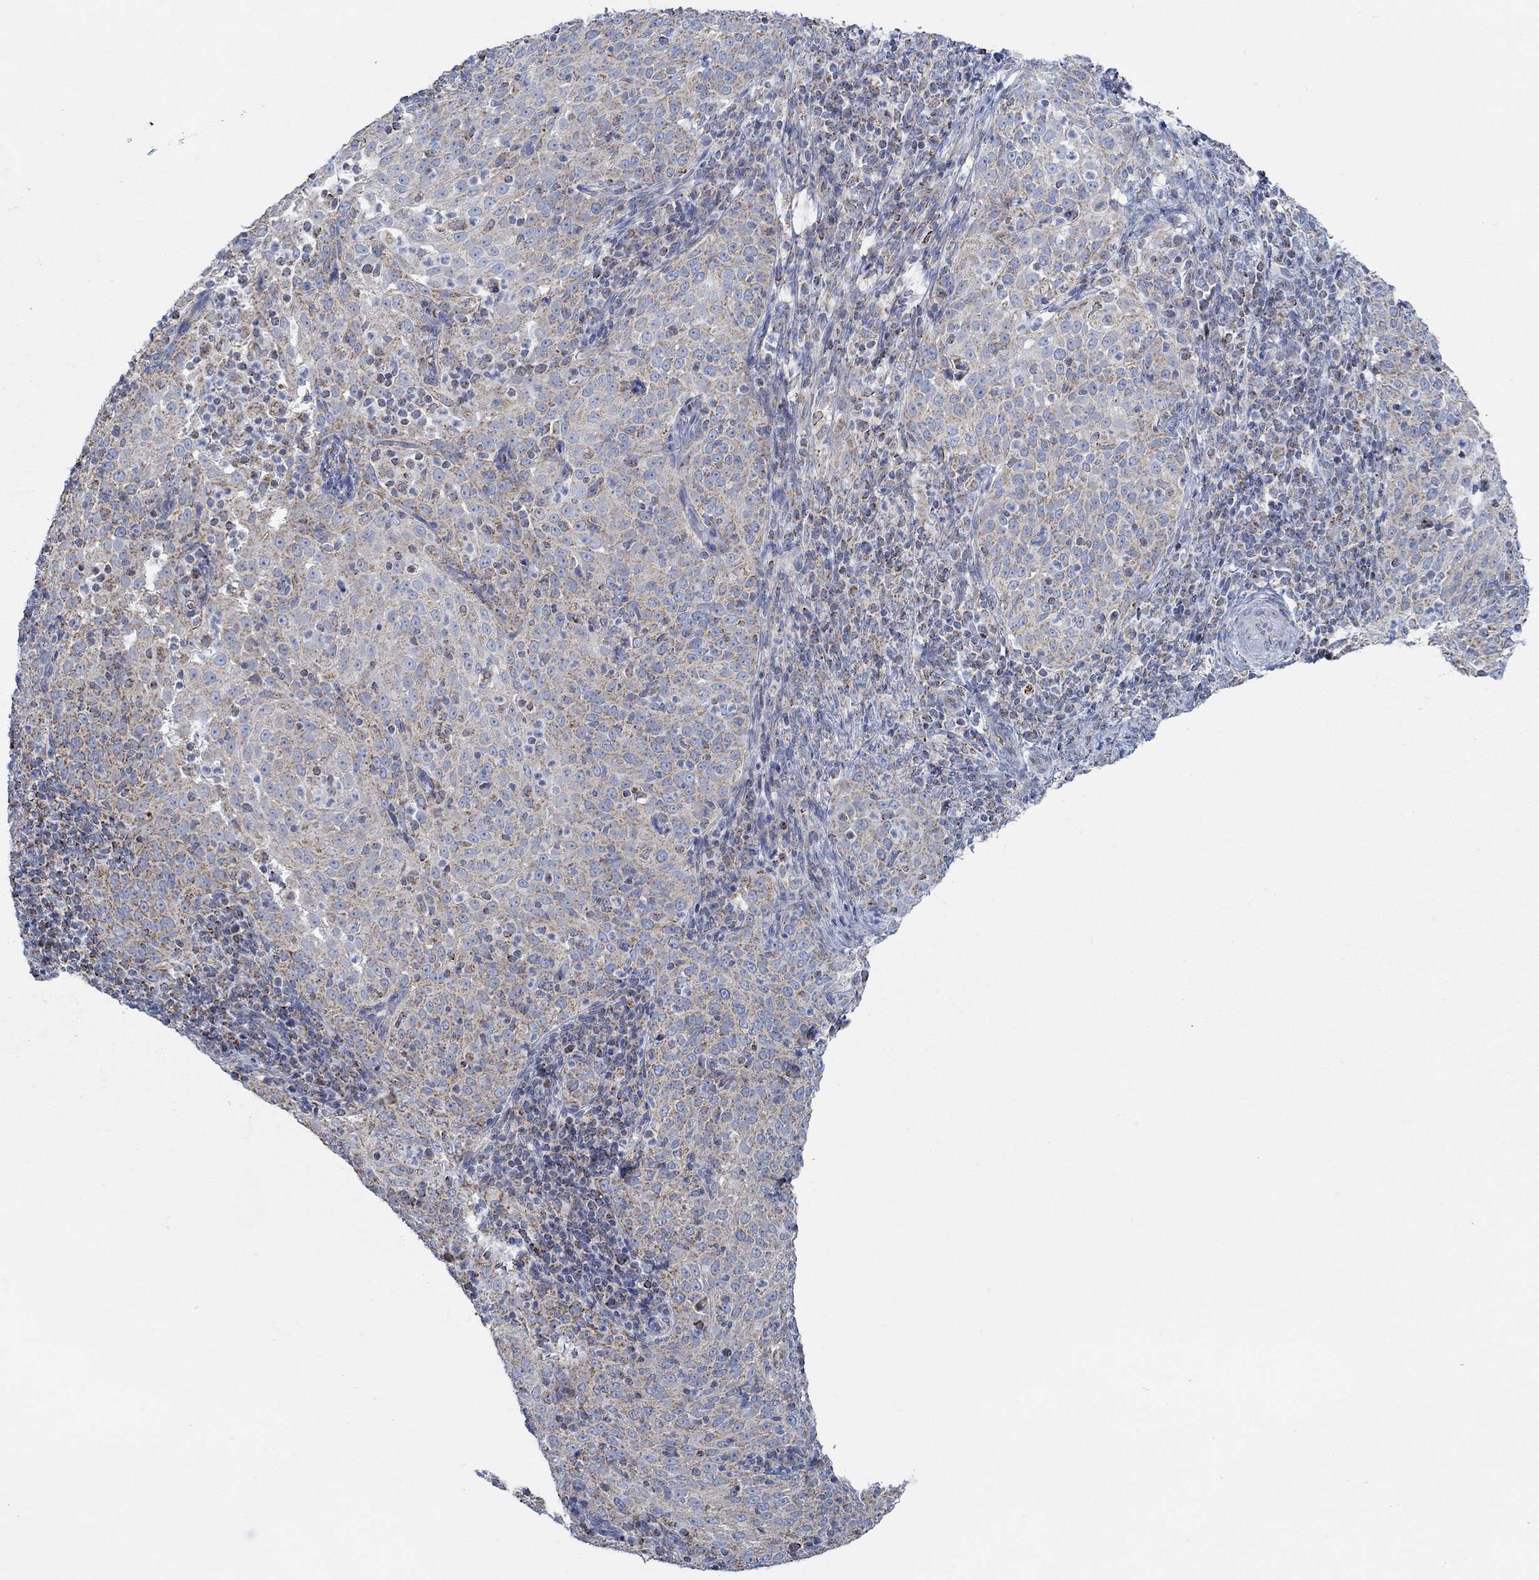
{"staining": {"intensity": "moderate", "quantity": "<25%", "location": "cytoplasmic/membranous"}, "tissue": "cervical cancer", "cell_type": "Tumor cells", "image_type": "cancer", "snomed": [{"axis": "morphology", "description": "Squamous cell carcinoma, NOS"}, {"axis": "topography", "description": "Cervix"}], "caption": "DAB immunohistochemical staining of cervical squamous cell carcinoma displays moderate cytoplasmic/membranous protein expression in approximately <25% of tumor cells.", "gene": "GLOD5", "patient": {"sex": "female", "age": 51}}